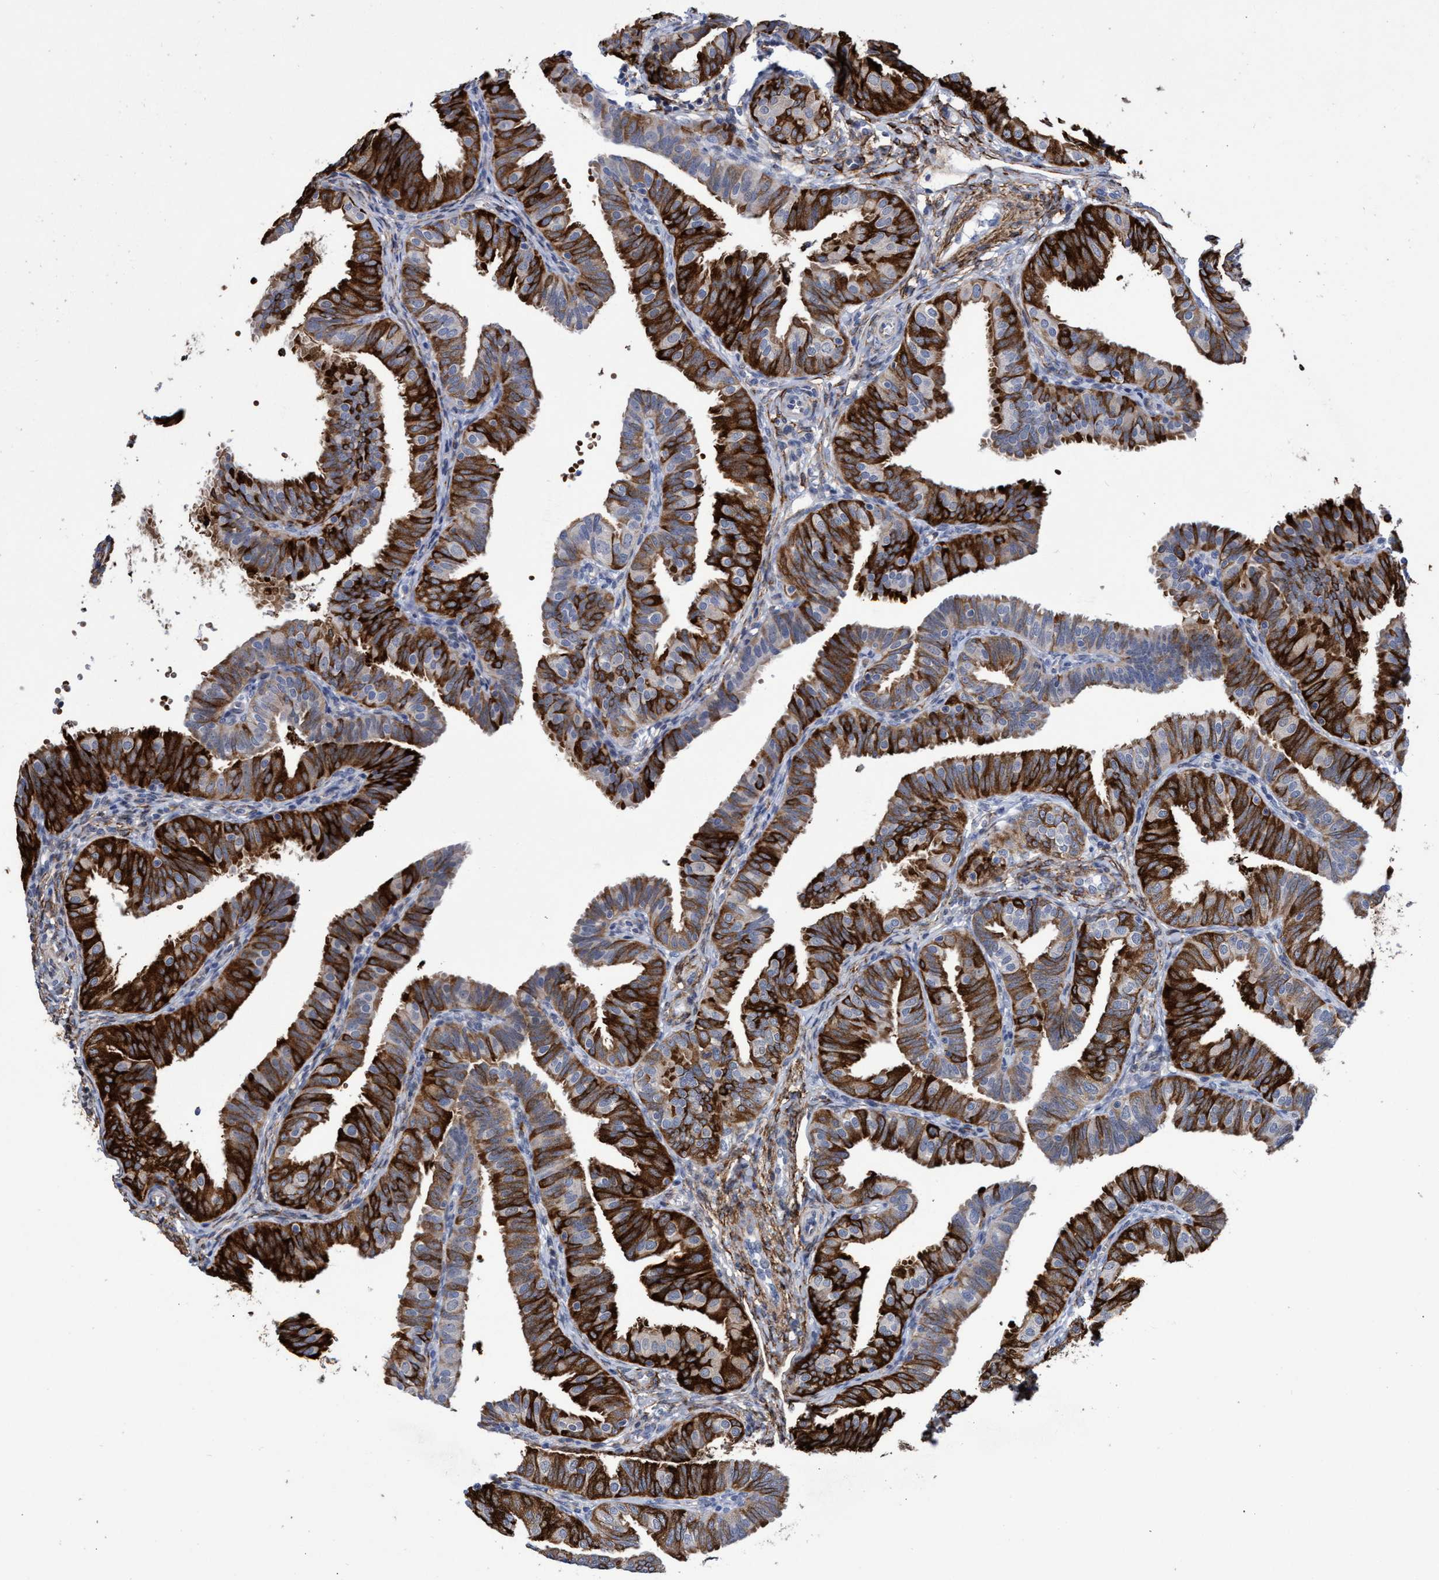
{"staining": {"intensity": "strong", "quantity": "25%-75%", "location": "cytoplasmic/membranous"}, "tissue": "fallopian tube", "cell_type": "Glandular cells", "image_type": "normal", "snomed": [{"axis": "morphology", "description": "Normal tissue, NOS"}, {"axis": "topography", "description": "Fallopian tube"}], "caption": "The immunohistochemical stain highlights strong cytoplasmic/membranous expression in glandular cells of unremarkable fallopian tube. (Stains: DAB in brown, nuclei in blue, Microscopy: brightfield microscopy at high magnification).", "gene": "ZNF750", "patient": {"sex": "female", "age": 35}}